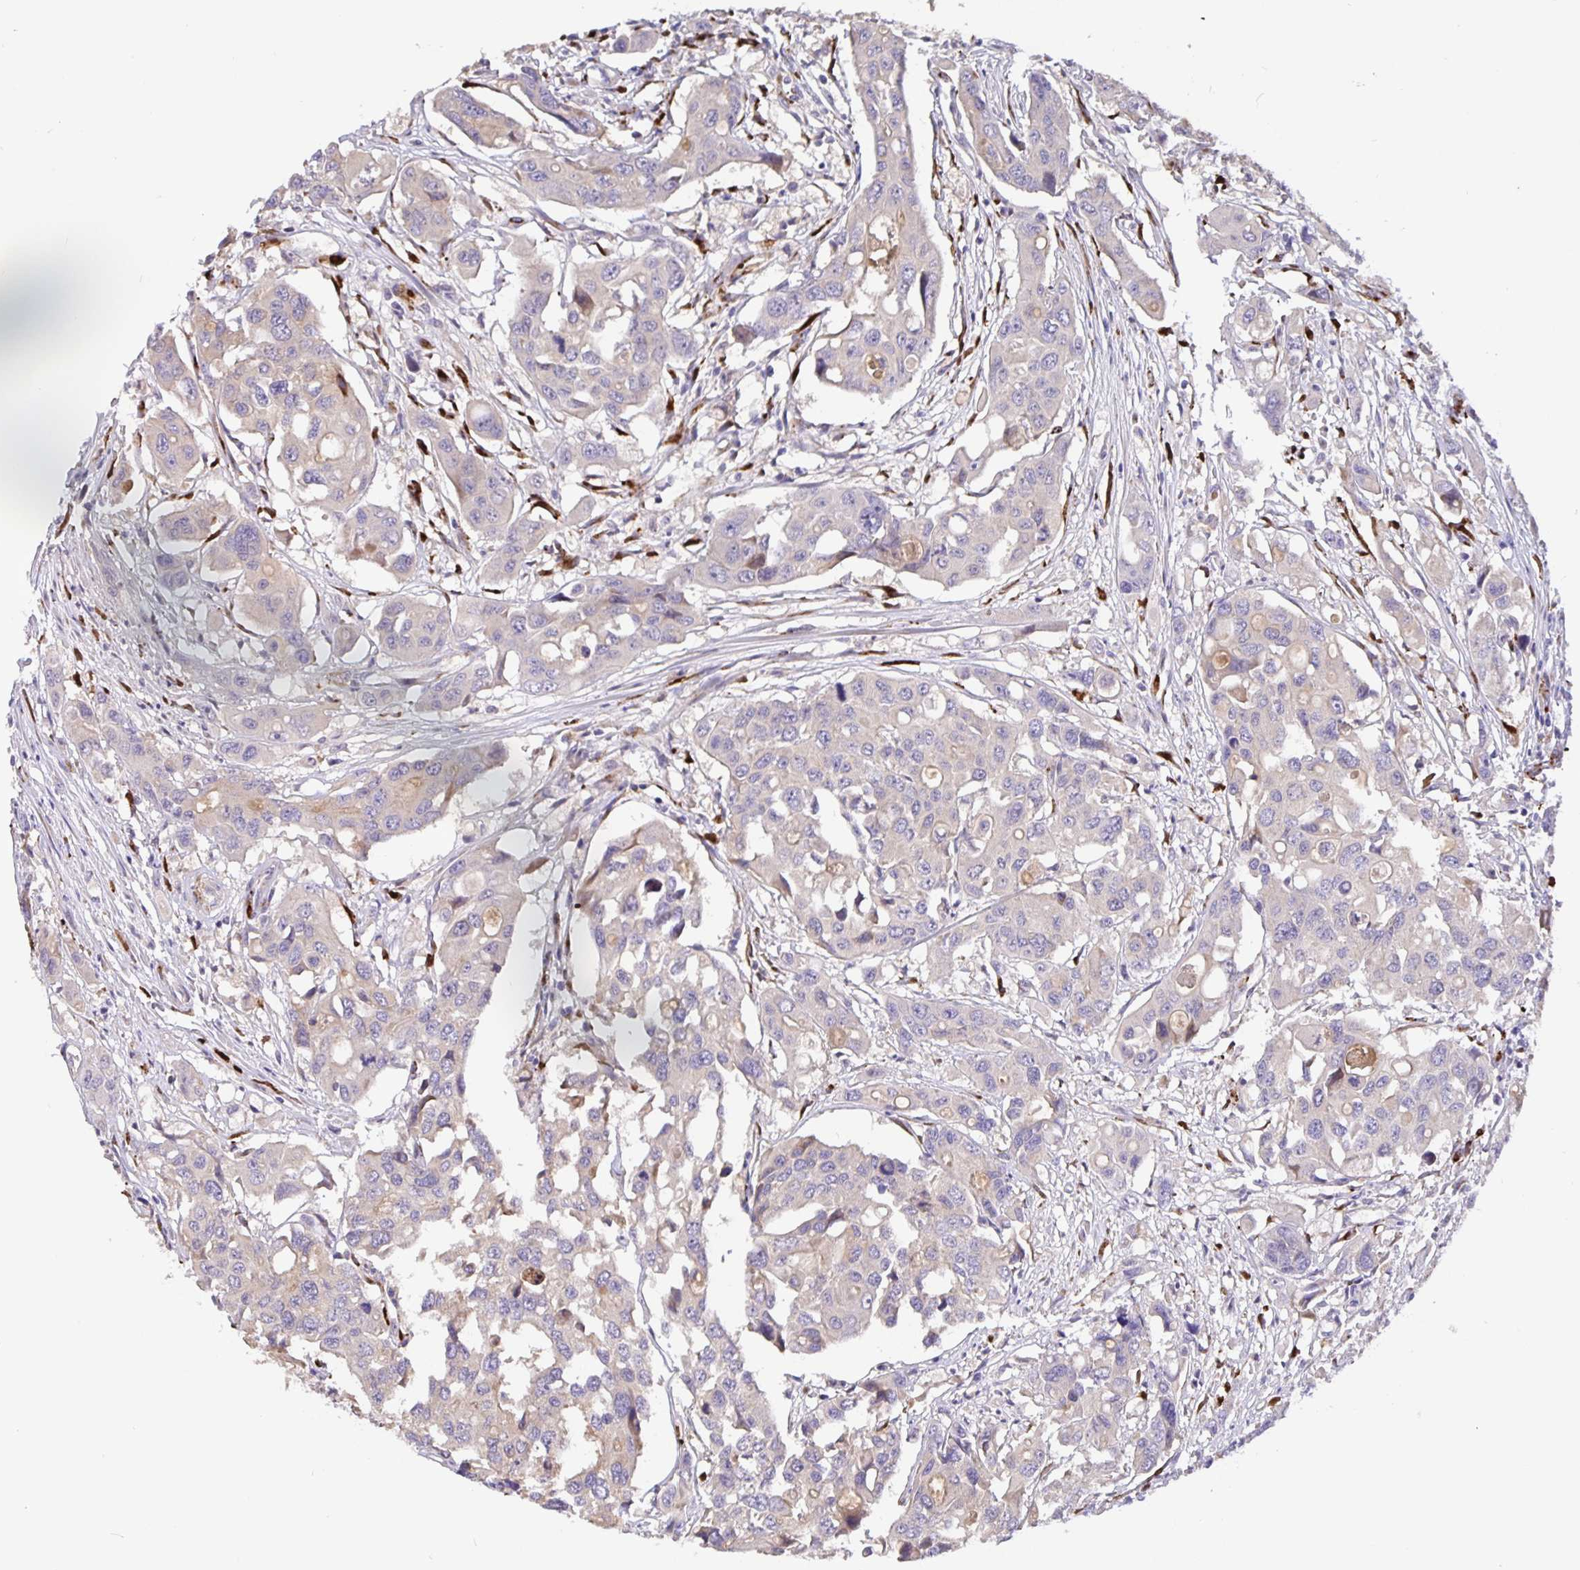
{"staining": {"intensity": "negative", "quantity": "none", "location": "none"}, "tissue": "colorectal cancer", "cell_type": "Tumor cells", "image_type": "cancer", "snomed": [{"axis": "morphology", "description": "Adenocarcinoma, NOS"}, {"axis": "topography", "description": "Colon"}], "caption": "DAB immunohistochemical staining of human adenocarcinoma (colorectal) exhibits no significant expression in tumor cells.", "gene": "EML6", "patient": {"sex": "male", "age": 77}}